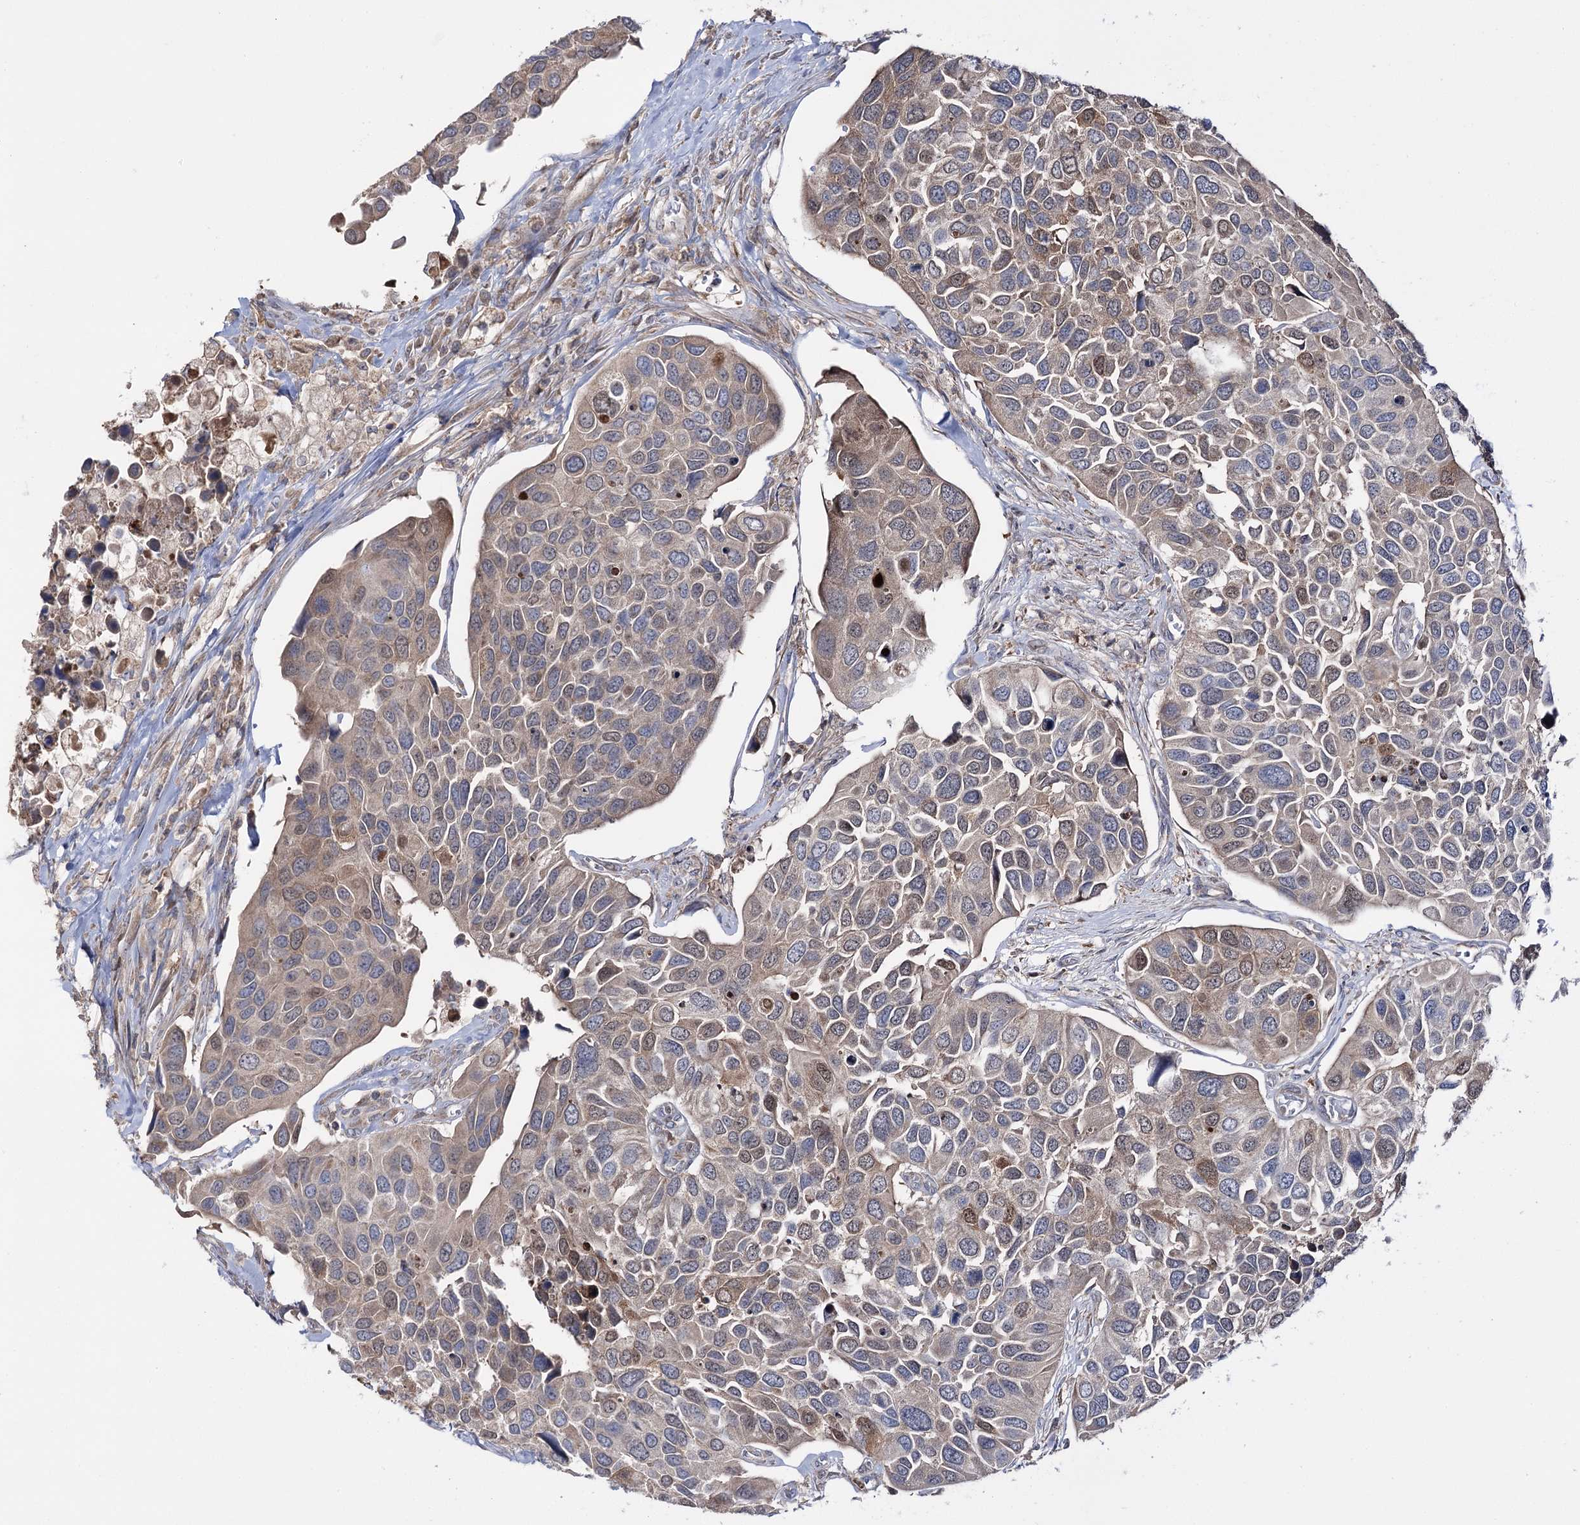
{"staining": {"intensity": "moderate", "quantity": ">75%", "location": "cytoplasmic/membranous,nuclear"}, "tissue": "urothelial cancer", "cell_type": "Tumor cells", "image_type": "cancer", "snomed": [{"axis": "morphology", "description": "Urothelial carcinoma, High grade"}, {"axis": "topography", "description": "Urinary bladder"}], "caption": "Human urothelial carcinoma (high-grade) stained for a protein (brown) displays moderate cytoplasmic/membranous and nuclear positive staining in approximately >75% of tumor cells.", "gene": "PTER", "patient": {"sex": "male", "age": 74}}